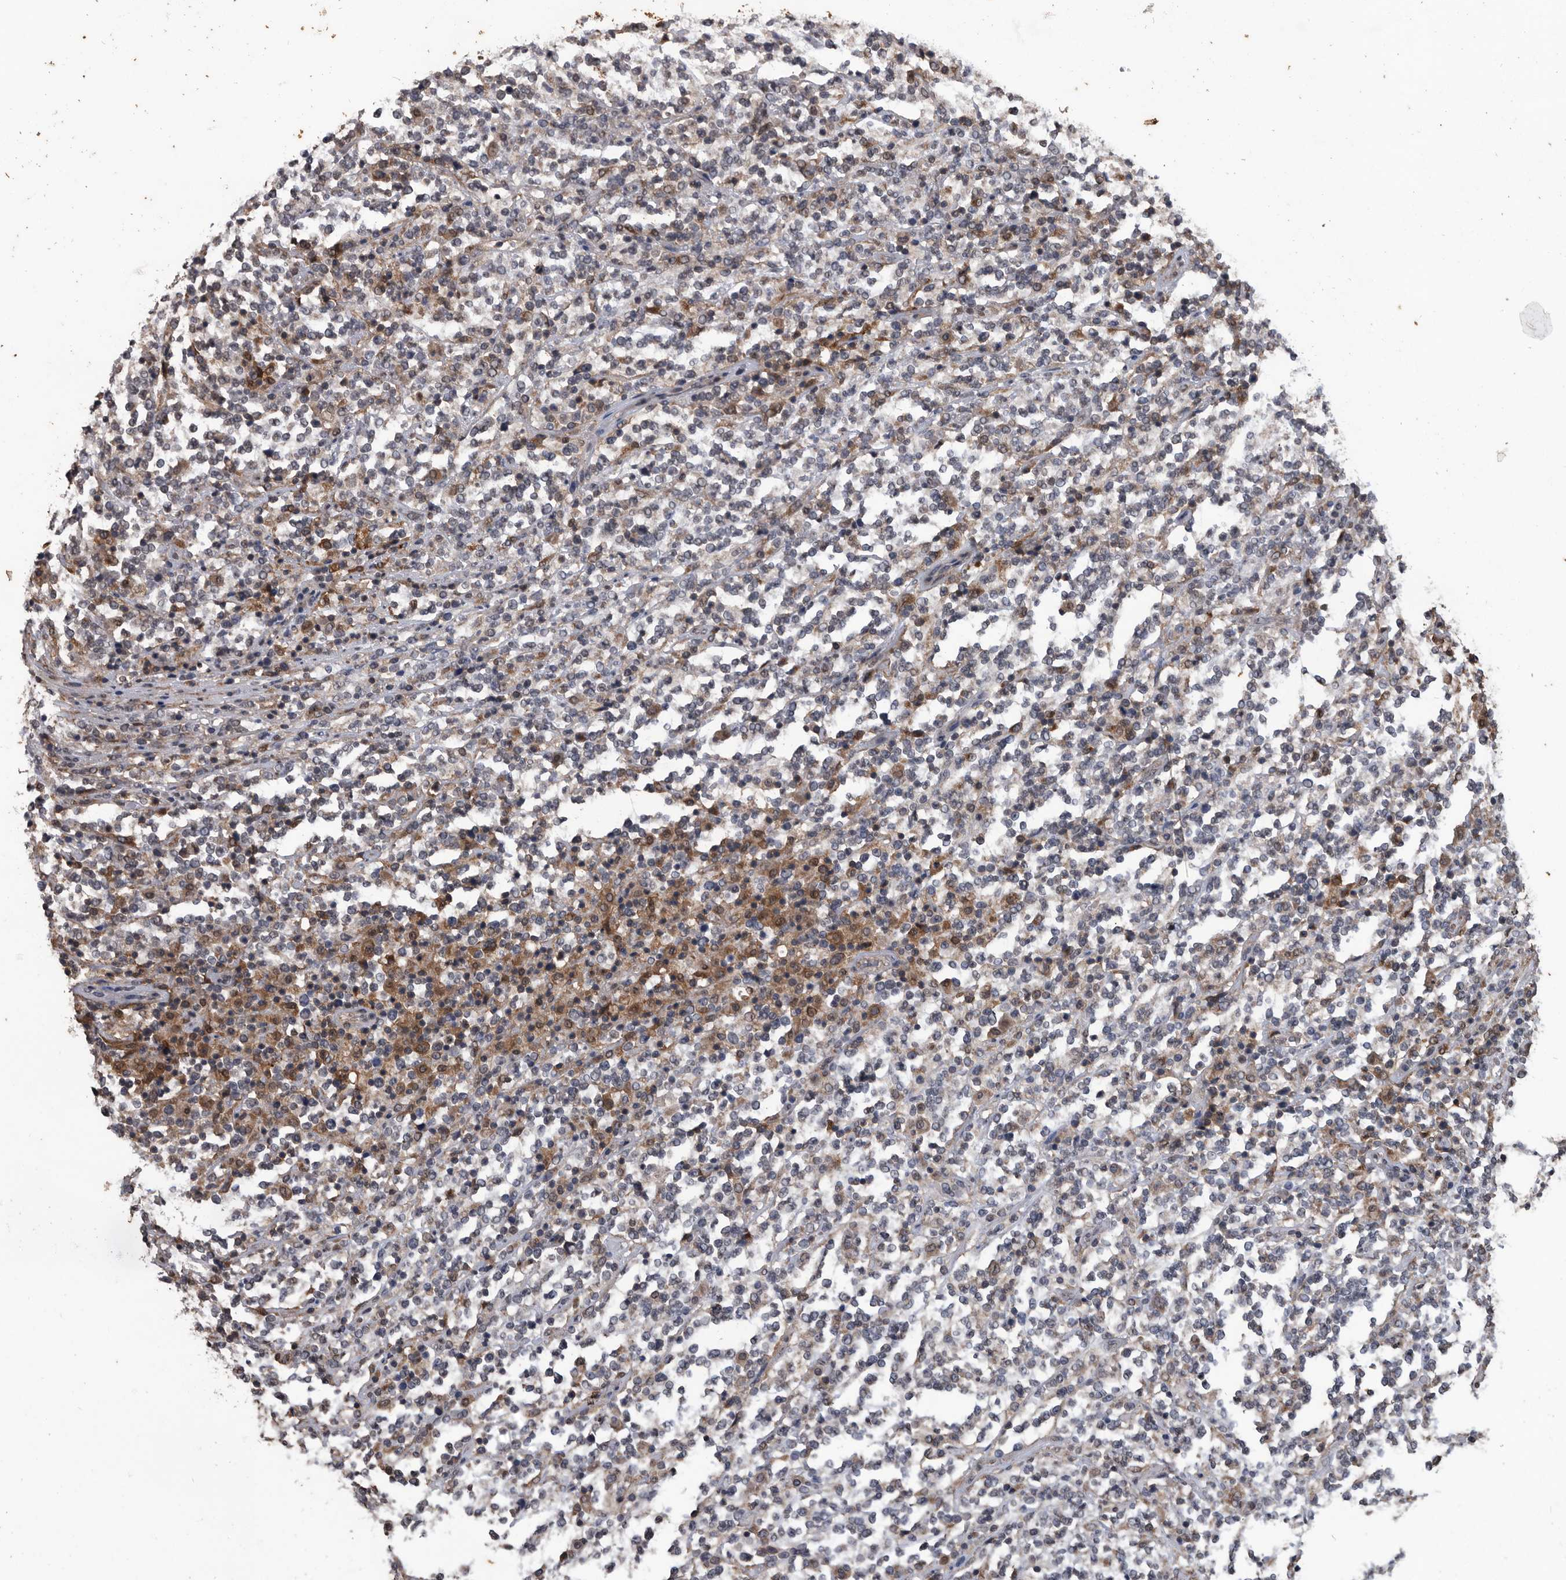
{"staining": {"intensity": "negative", "quantity": "none", "location": "none"}, "tissue": "lymphoma", "cell_type": "Tumor cells", "image_type": "cancer", "snomed": [{"axis": "morphology", "description": "Malignant lymphoma, non-Hodgkin's type, High grade"}, {"axis": "topography", "description": "Soft tissue"}], "caption": "Malignant lymphoma, non-Hodgkin's type (high-grade) stained for a protein using immunohistochemistry (IHC) exhibits no positivity tumor cells.", "gene": "NRBP1", "patient": {"sex": "male", "age": 18}}